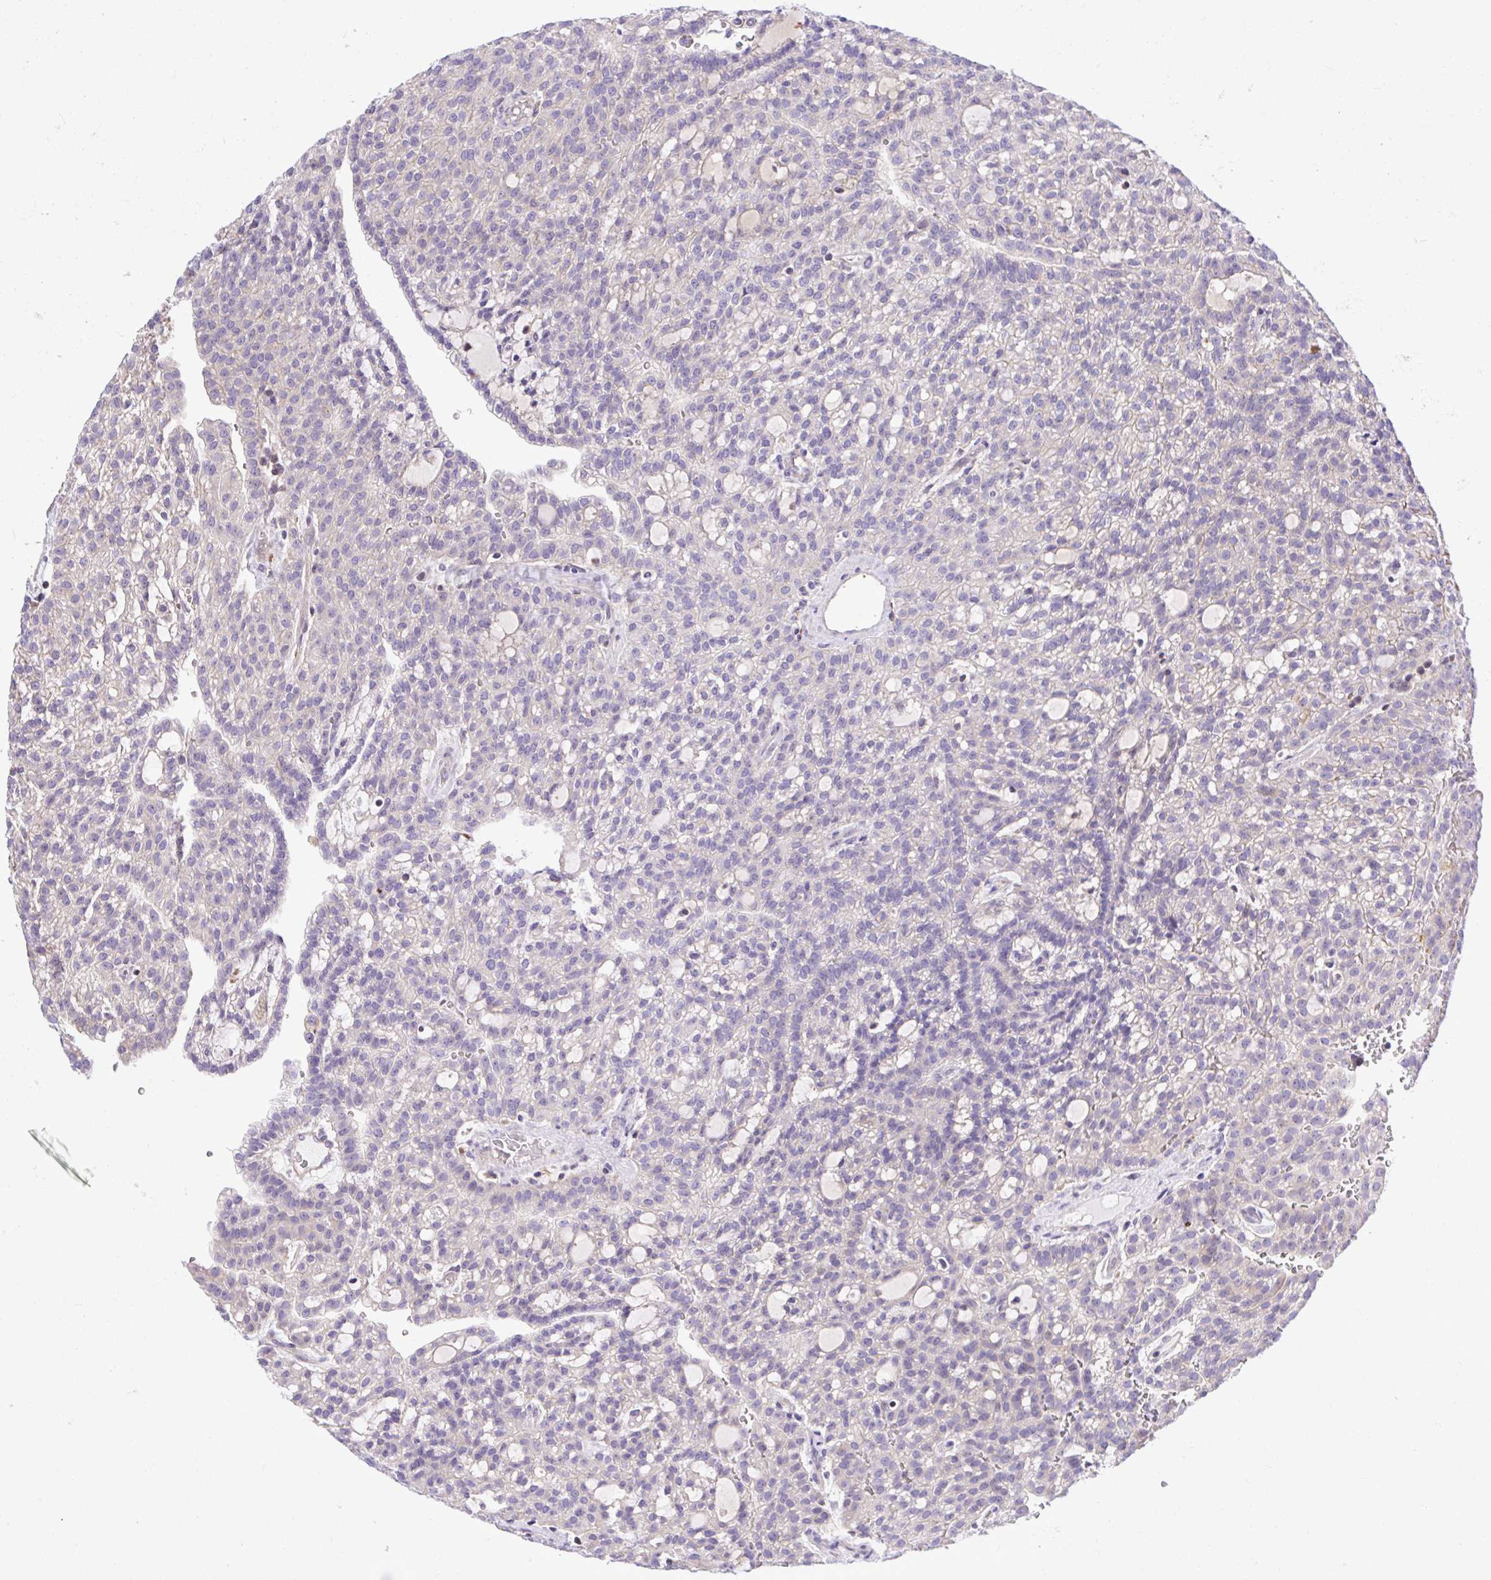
{"staining": {"intensity": "negative", "quantity": "none", "location": "none"}, "tissue": "renal cancer", "cell_type": "Tumor cells", "image_type": "cancer", "snomed": [{"axis": "morphology", "description": "Adenocarcinoma, NOS"}, {"axis": "topography", "description": "Kidney"}], "caption": "This is an IHC micrograph of adenocarcinoma (renal). There is no staining in tumor cells.", "gene": "GRK4", "patient": {"sex": "male", "age": 63}}